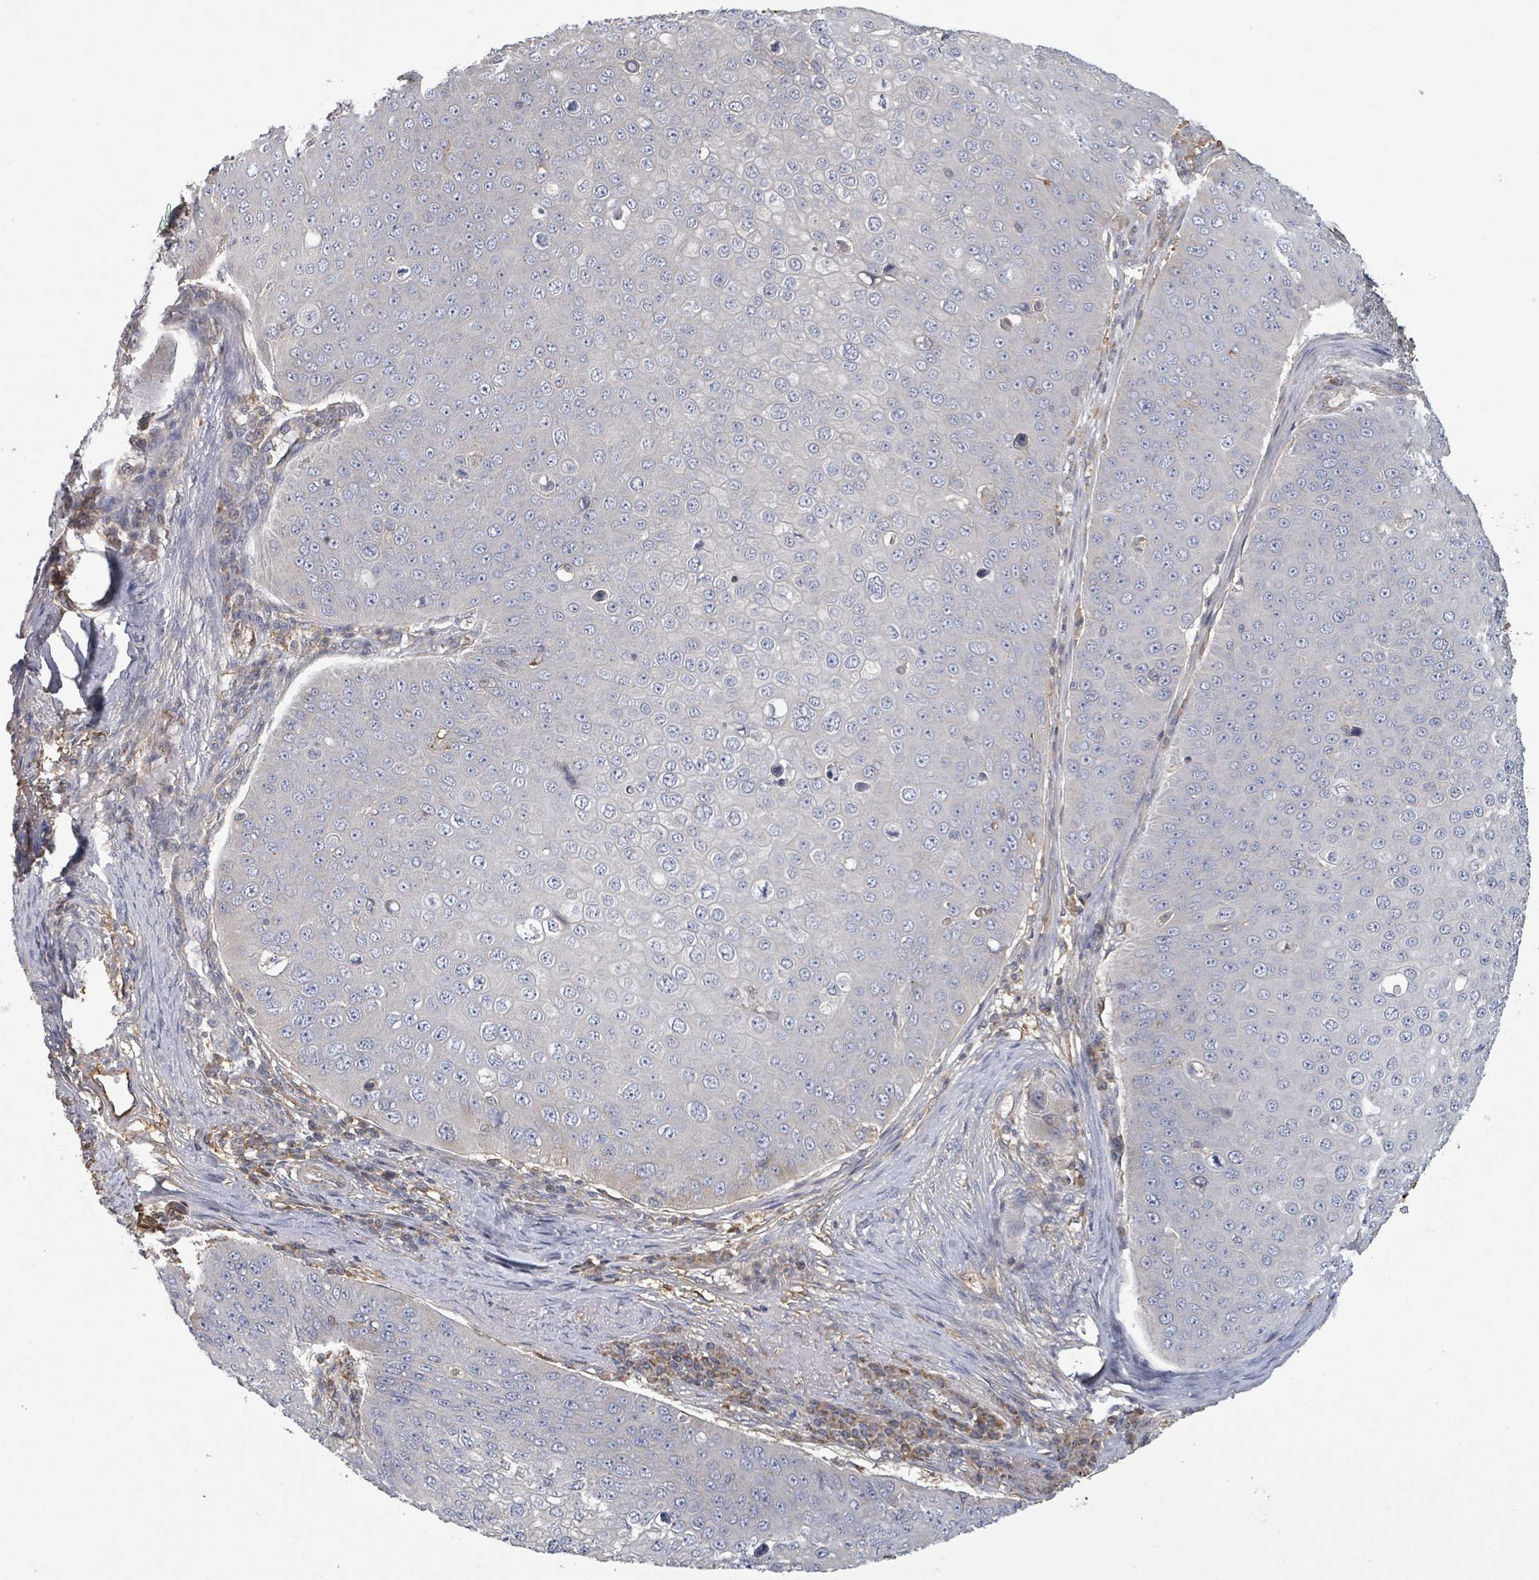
{"staining": {"intensity": "negative", "quantity": "none", "location": "none"}, "tissue": "skin cancer", "cell_type": "Tumor cells", "image_type": "cancer", "snomed": [{"axis": "morphology", "description": "Squamous cell carcinoma, NOS"}, {"axis": "topography", "description": "Skin"}], "caption": "Immunohistochemistry (IHC) histopathology image of human skin squamous cell carcinoma stained for a protein (brown), which reveals no staining in tumor cells.", "gene": "GABBR1", "patient": {"sex": "male", "age": 71}}